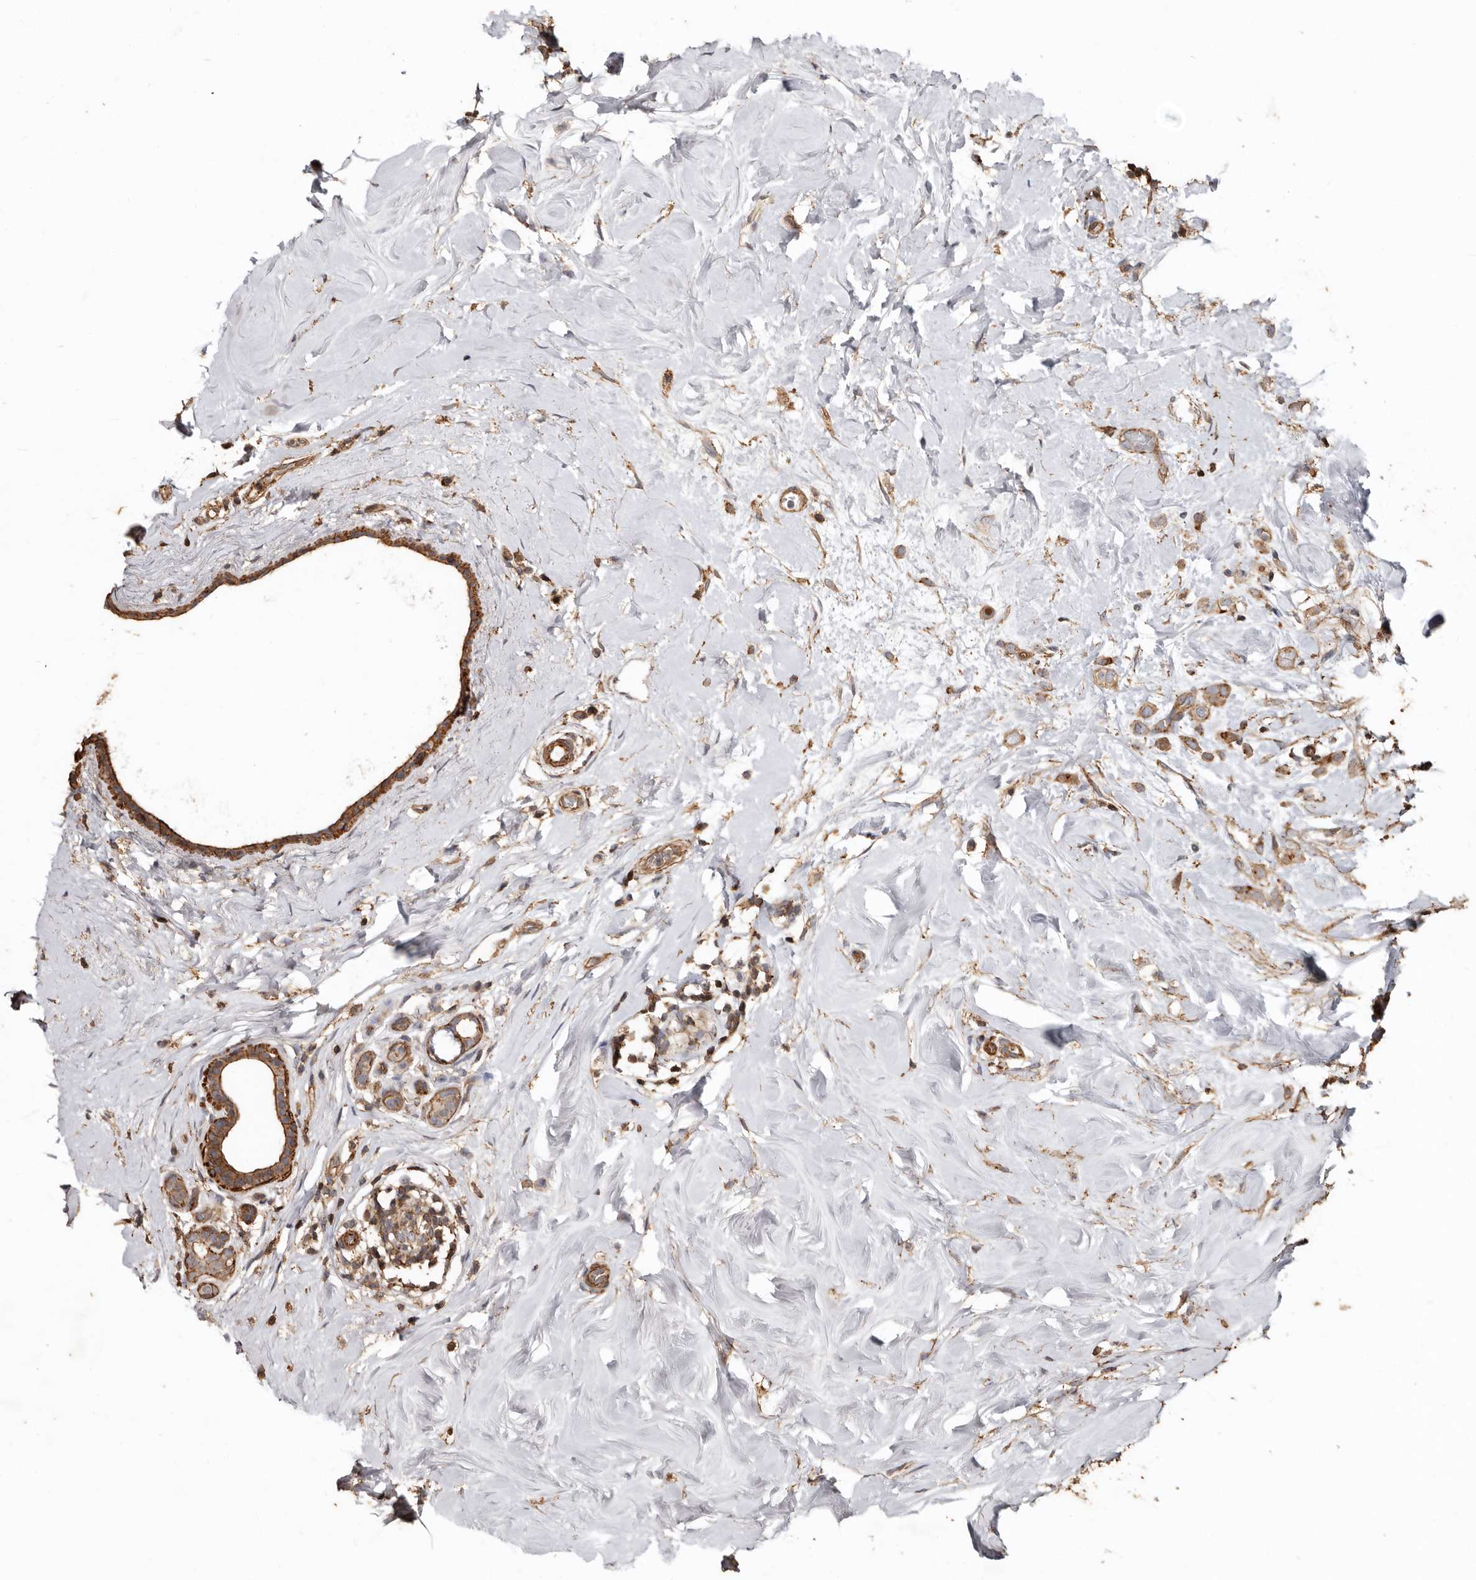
{"staining": {"intensity": "weak", "quantity": ">75%", "location": "cytoplasmic/membranous"}, "tissue": "breast cancer", "cell_type": "Tumor cells", "image_type": "cancer", "snomed": [{"axis": "morphology", "description": "Lobular carcinoma"}, {"axis": "topography", "description": "Breast"}], "caption": "Brown immunohistochemical staining in breast lobular carcinoma demonstrates weak cytoplasmic/membranous expression in about >75% of tumor cells.", "gene": "GSK3A", "patient": {"sex": "female", "age": 47}}